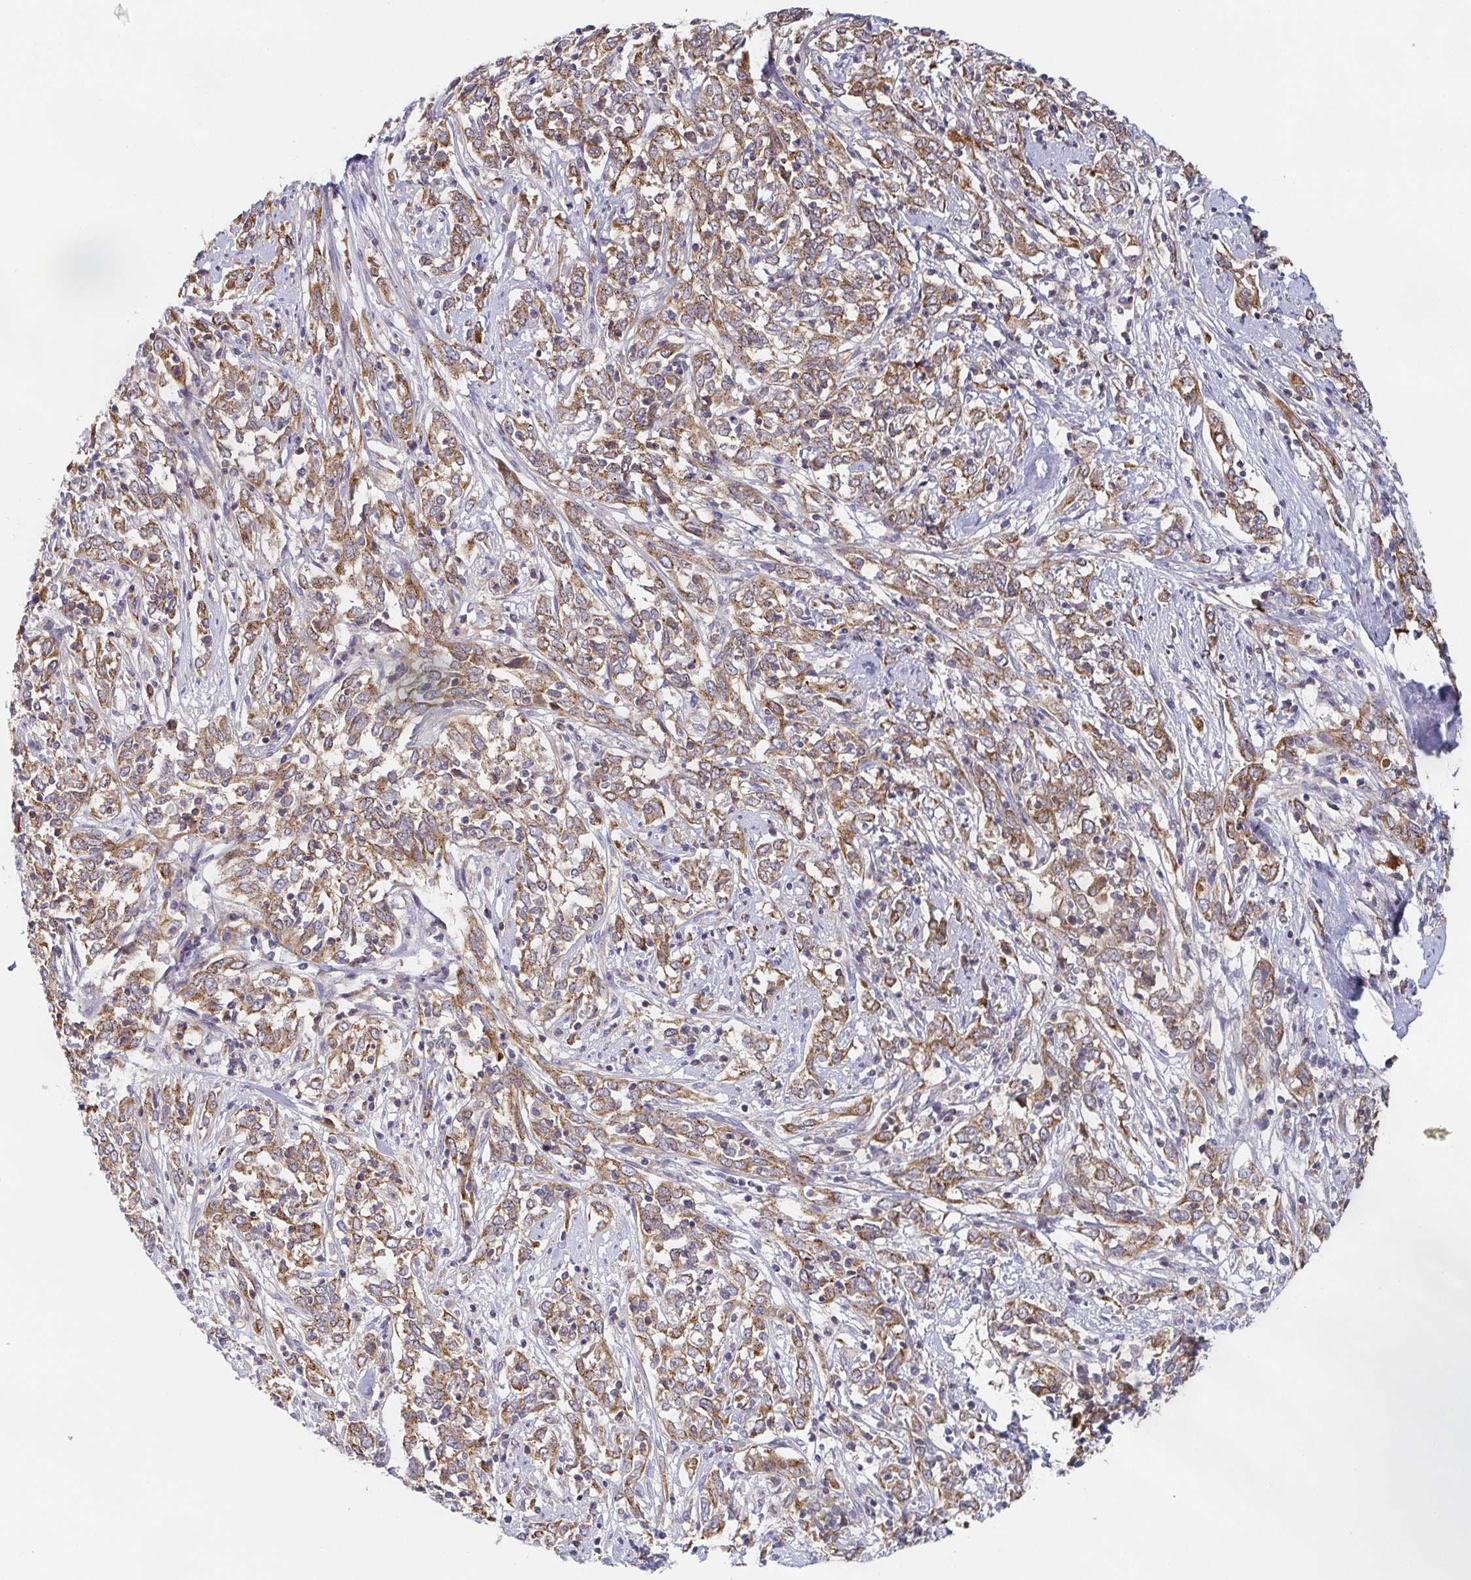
{"staining": {"intensity": "moderate", "quantity": "25%-75%", "location": "cytoplasmic/membranous"}, "tissue": "cervical cancer", "cell_type": "Tumor cells", "image_type": "cancer", "snomed": [{"axis": "morphology", "description": "Adenocarcinoma, NOS"}, {"axis": "topography", "description": "Cervix"}], "caption": "A medium amount of moderate cytoplasmic/membranous staining is seen in approximately 25%-75% of tumor cells in cervical adenocarcinoma tissue.", "gene": "TUFT1", "patient": {"sex": "female", "age": 40}}